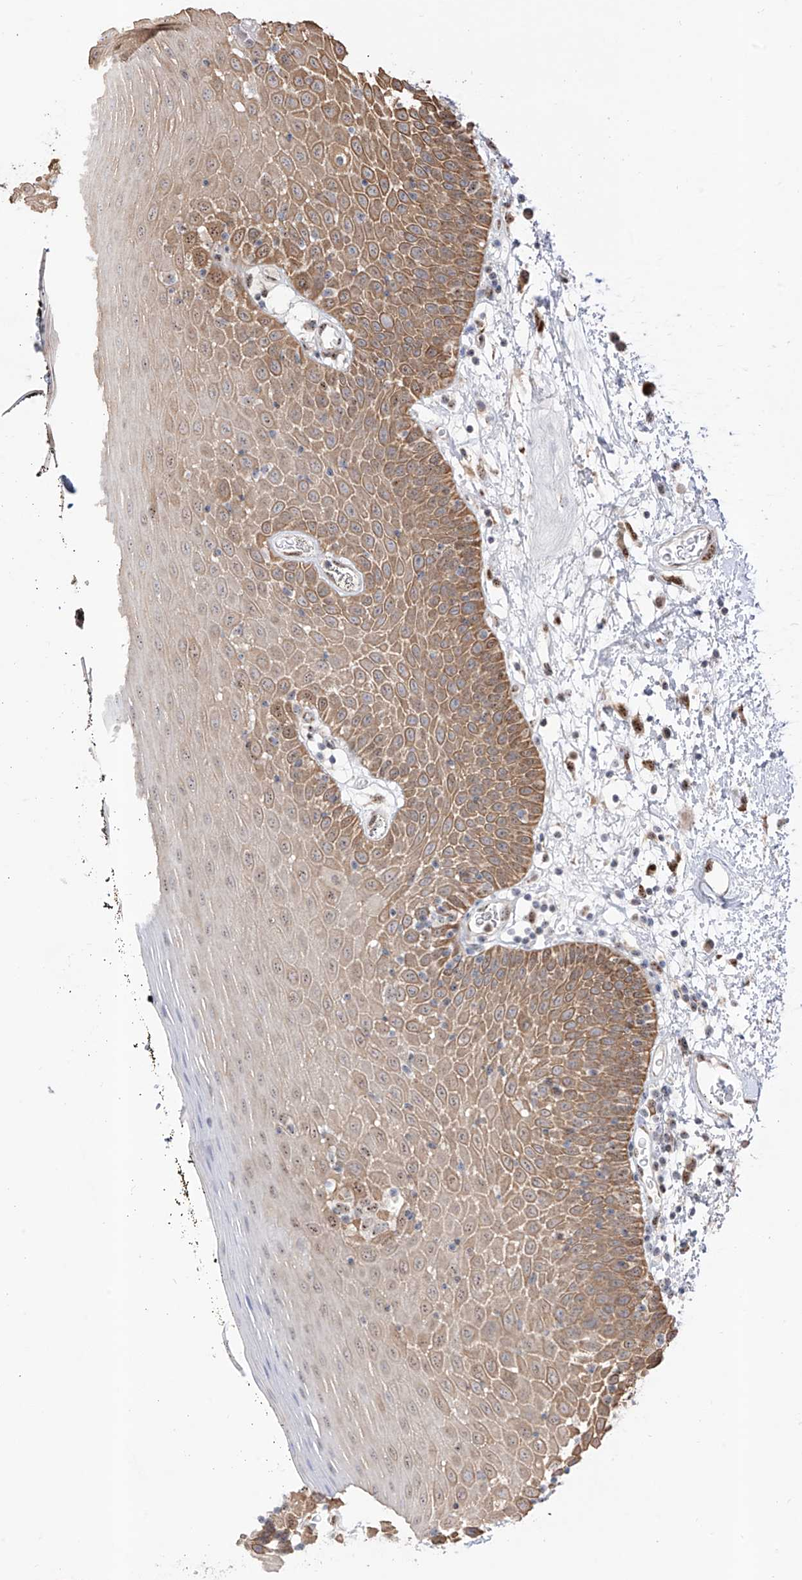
{"staining": {"intensity": "moderate", "quantity": ">75%", "location": "cytoplasmic/membranous,nuclear"}, "tissue": "oral mucosa", "cell_type": "Squamous epithelial cells", "image_type": "normal", "snomed": [{"axis": "morphology", "description": "Normal tissue, NOS"}, {"axis": "topography", "description": "Oral tissue"}], "caption": "DAB immunohistochemical staining of normal oral mucosa shows moderate cytoplasmic/membranous,nuclear protein staining in approximately >75% of squamous epithelial cells. (DAB IHC, brown staining for protein, blue staining for nuclei).", "gene": "ZBTB8A", "patient": {"sex": "male", "age": 74}}